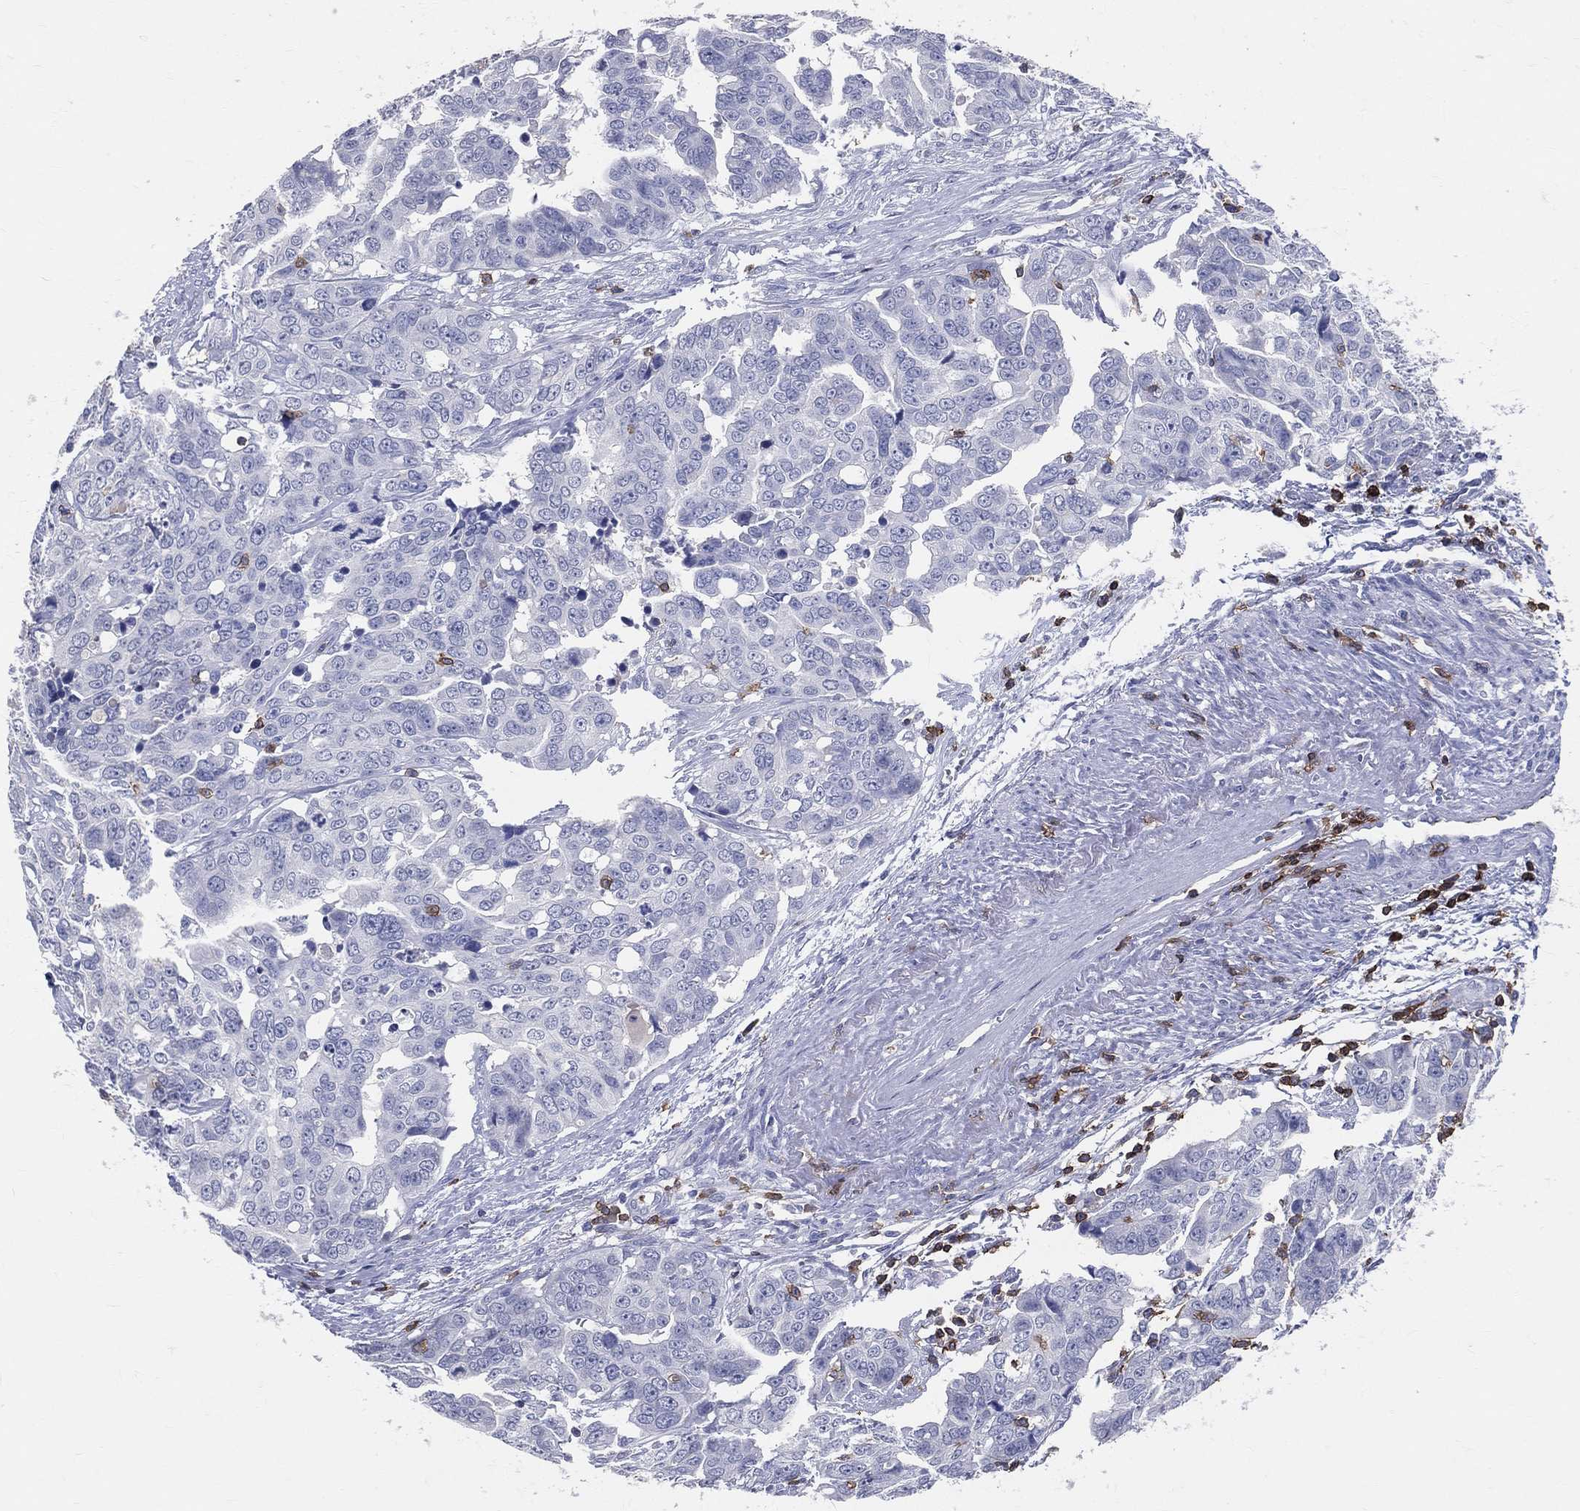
{"staining": {"intensity": "negative", "quantity": "none", "location": "none"}, "tissue": "ovarian cancer", "cell_type": "Tumor cells", "image_type": "cancer", "snomed": [{"axis": "morphology", "description": "Carcinoma, endometroid"}, {"axis": "topography", "description": "Ovary"}], "caption": "DAB immunohistochemical staining of ovarian cancer exhibits no significant staining in tumor cells.", "gene": "LAT", "patient": {"sex": "female", "age": 78}}